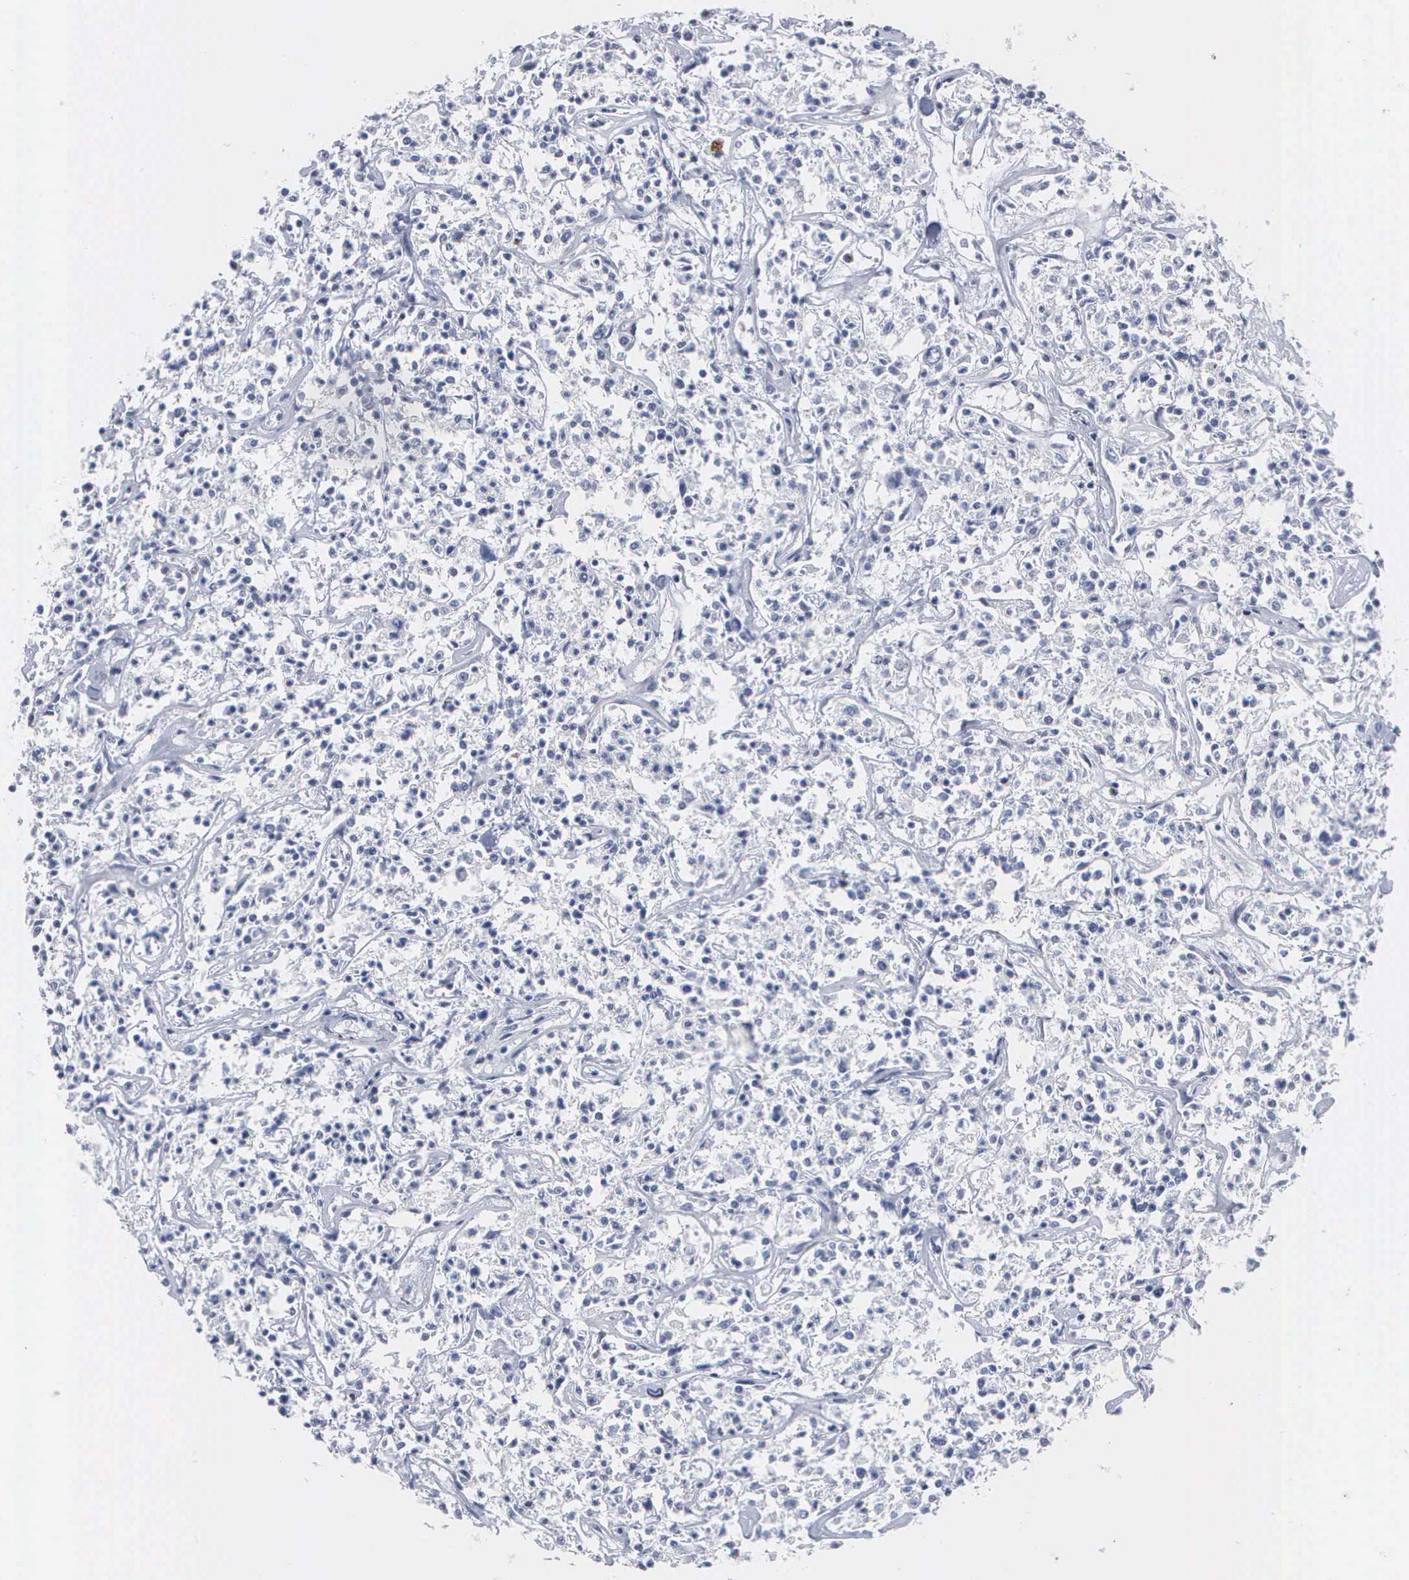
{"staining": {"intensity": "negative", "quantity": "none", "location": "none"}, "tissue": "lymphoma", "cell_type": "Tumor cells", "image_type": "cancer", "snomed": [{"axis": "morphology", "description": "Malignant lymphoma, non-Hodgkin's type, Low grade"}, {"axis": "topography", "description": "Small intestine"}], "caption": "Photomicrograph shows no significant protein positivity in tumor cells of malignant lymphoma, non-Hodgkin's type (low-grade). (Stains: DAB IHC with hematoxylin counter stain, Microscopy: brightfield microscopy at high magnification).", "gene": "SPIN3", "patient": {"sex": "female", "age": 59}}